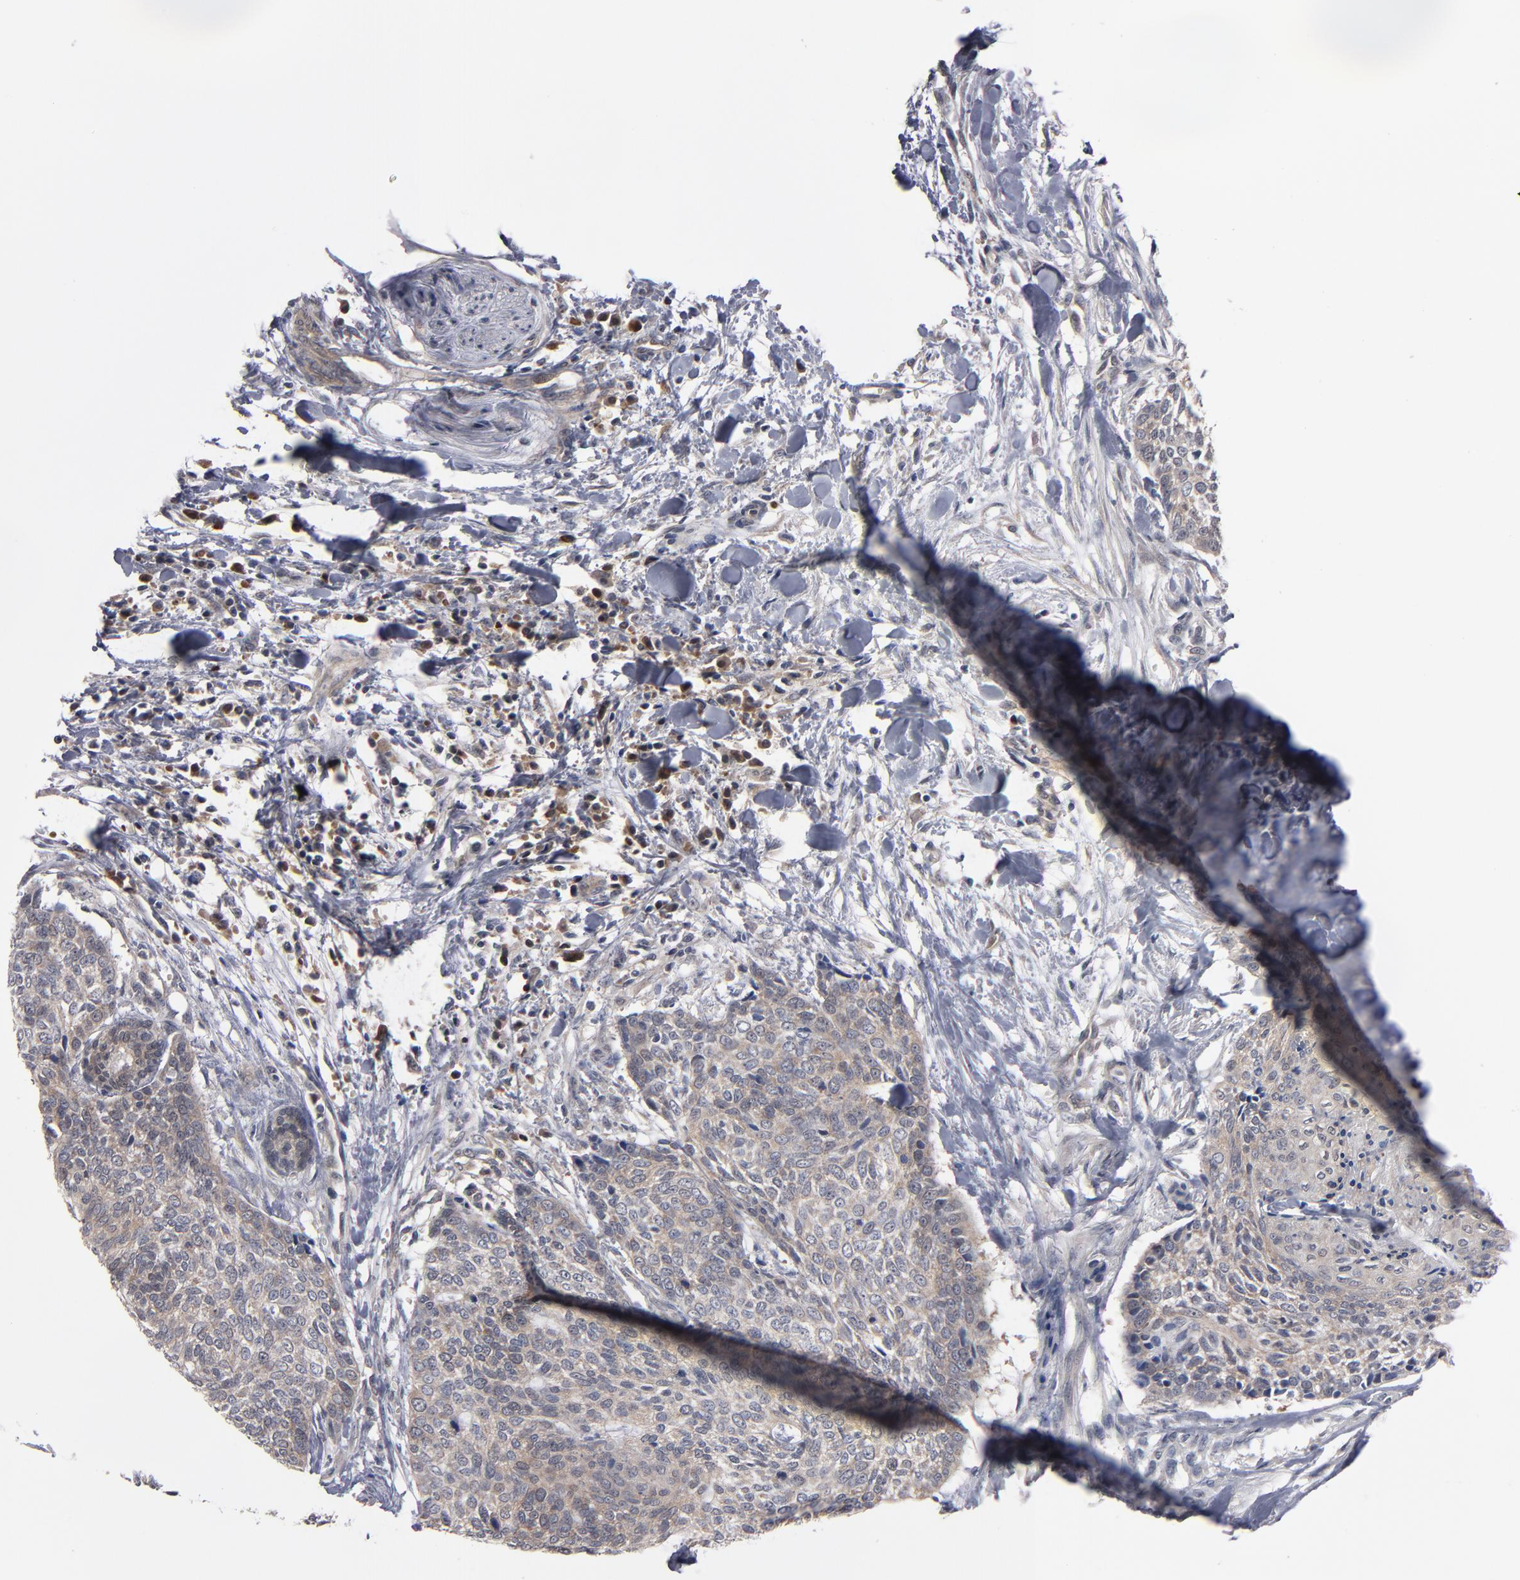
{"staining": {"intensity": "weak", "quantity": "25%-75%", "location": "cytoplasmic/membranous"}, "tissue": "head and neck cancer", "cell_type": "Tumor cells", "image_type": "cancer", "snomed": [{"axis": "morphology", "description": "Squamous cell carcinoma, NOS"}, {"axis": "topography", "description": "Salivary gland"}, {"axis": "topography", "description": "Head-Neck"}], "caption": "An immunohistochemistry (IHC) histopathology image of neoplastic tissue is shown. Protein staining in brown highlights weak cytoplasmic/membranous positivity in head and neck cancer (squamous cell carcinoma) within tumor cells. (Stains: DAB (3,3'-diaminobenzidine) in brown, nuclei in blue, Microscopy: brightfield microscopy at high magnification).", "gene": "ALG13", "patient": {"sex": "male", "age": 70}}